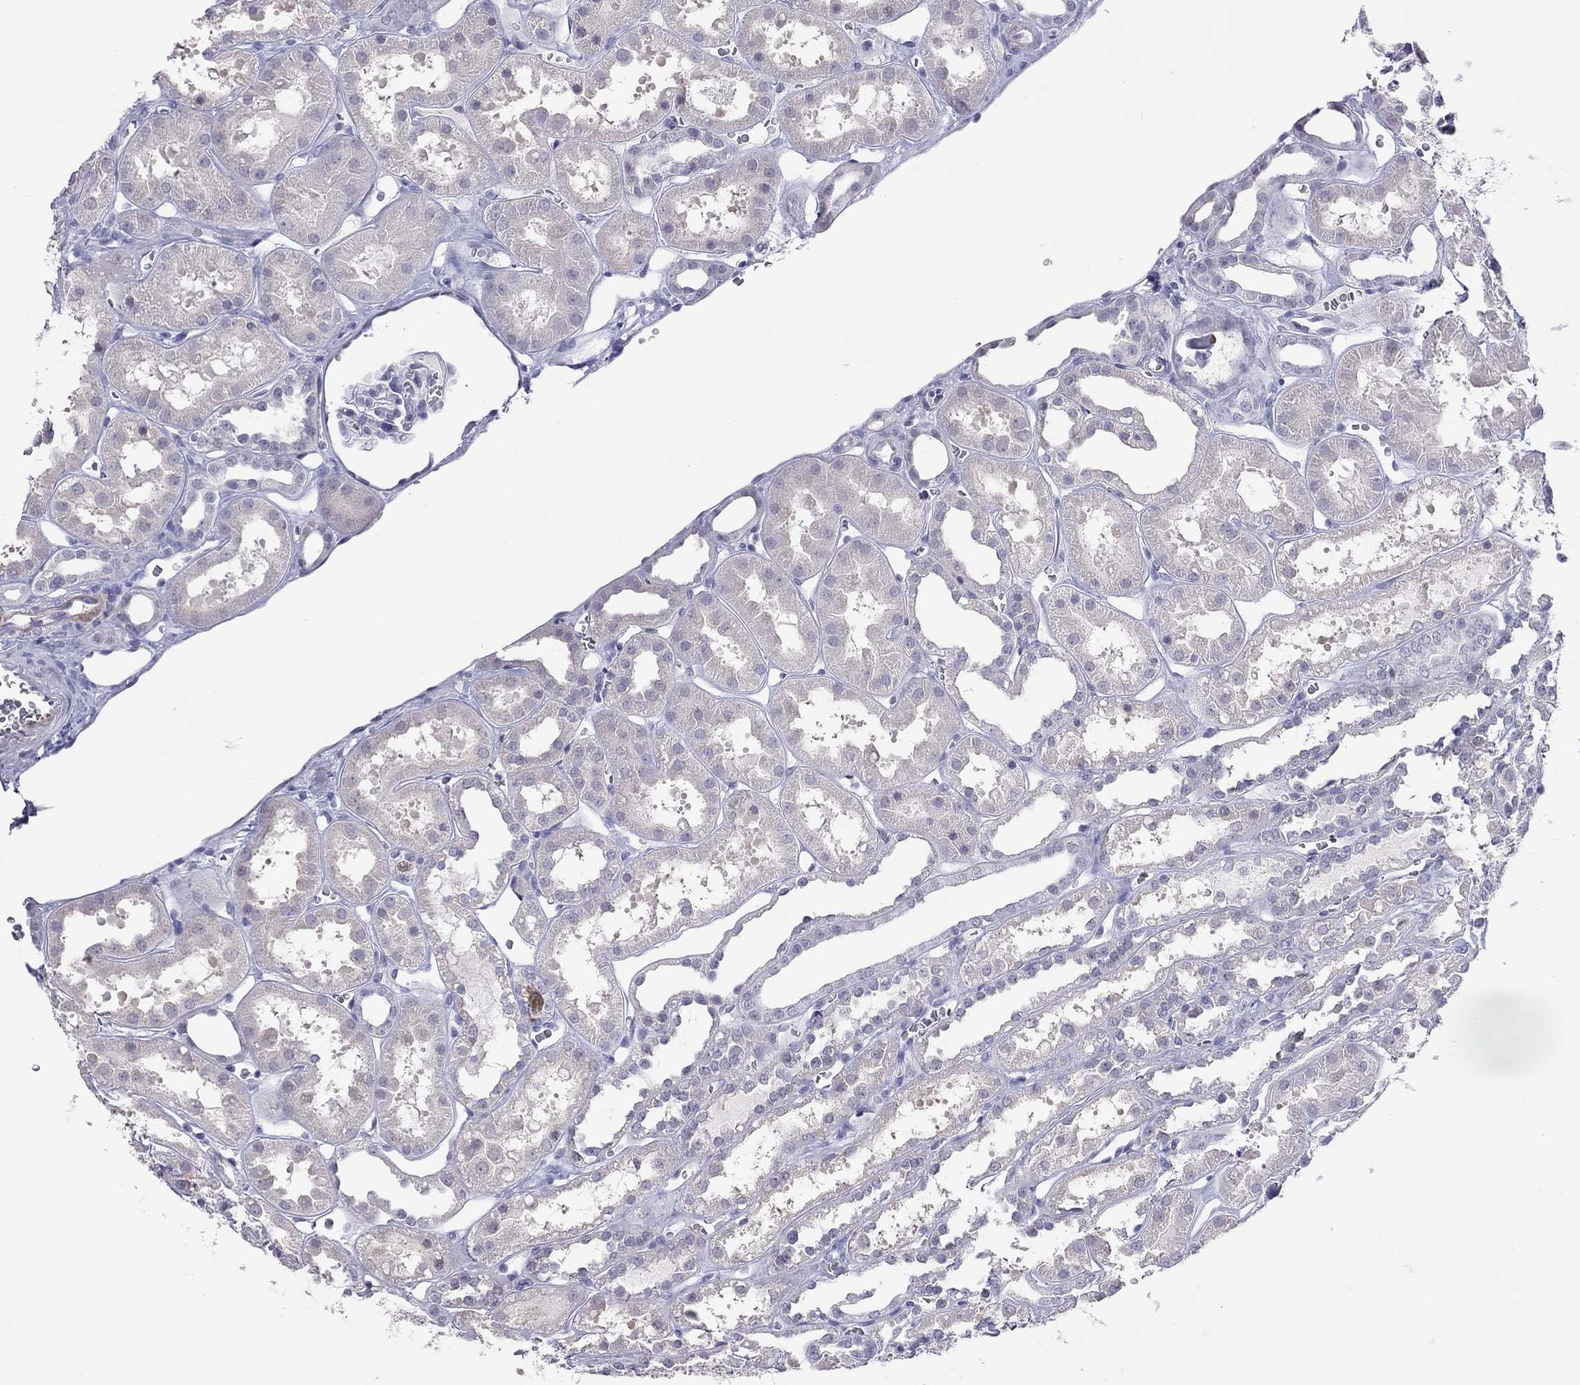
{"staining": {"intensity": "negative", "quantity": "none", "location": "none"}, "tissue": "kidney", "cell_type": "Cells in glomeruli", "image_type": "normal", "snomed": [{"axis": "morphology", "description": "Normal tissue, NOS"}, {"axis": "topography", "description": "Kidney"}], "caption": "Cells in glomeruli are negative for brown protein staining in unremarkable kidney.", "gene": "JHY", "patient": {"sex": "female", "age": 41}}